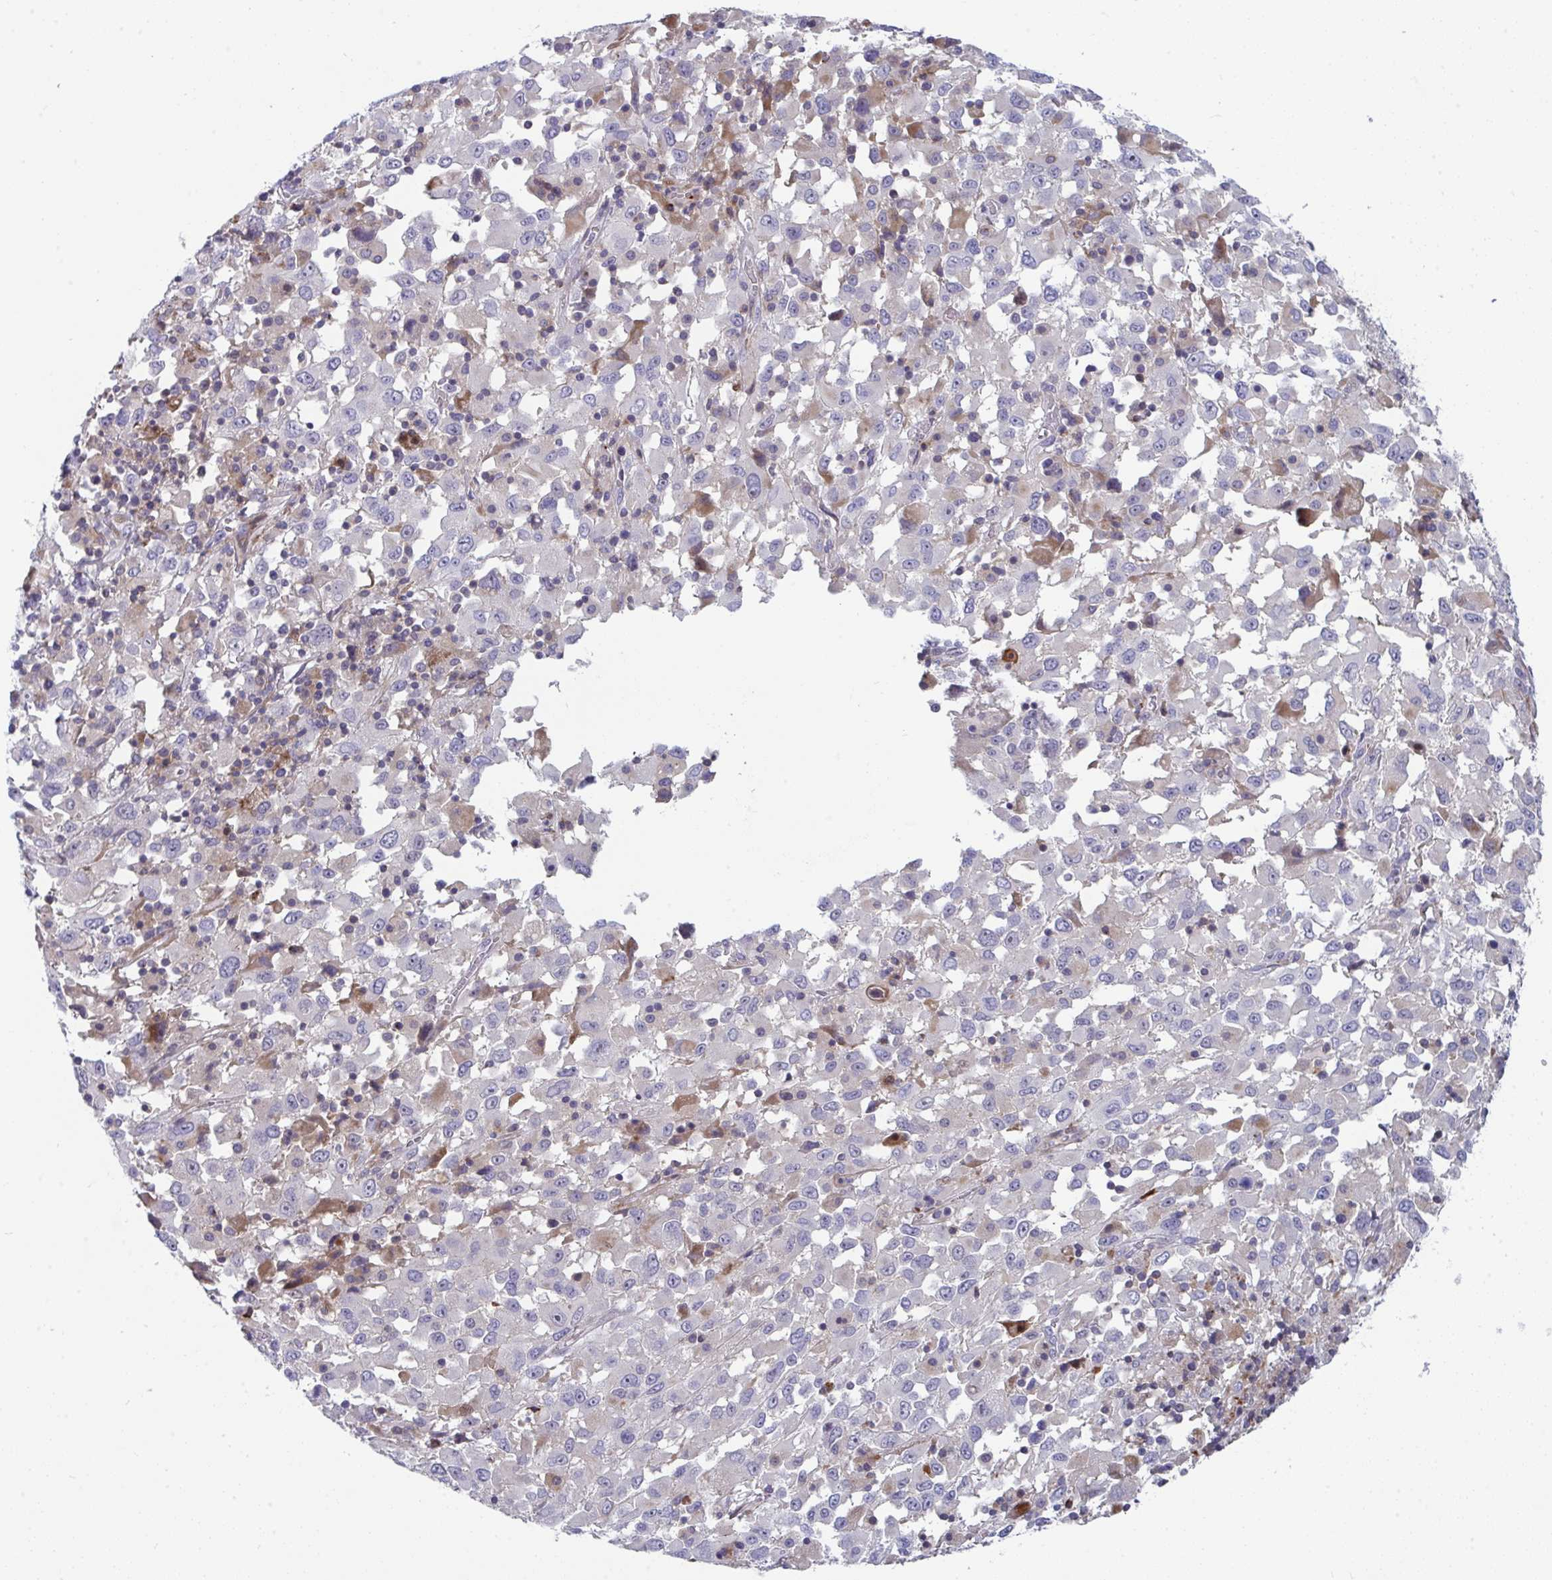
{"staining": {"intensity": "negative", "quantity": "none", "location": "none"}, "tissue": "melanoma", "cell_type": "Tumor cells", "image_type": "cancer", "snomed": [{"axis": "morphology", "description": "Malignant melanoma, Metastatic site"}, {"axis": "topography", "description": "Soft tissue"}], "caption": "Micrograph shows no significant protein staining in tumor cells of melanoma.", "gene": "AOC2", "patient": {"sex": "male", "age": 50}}